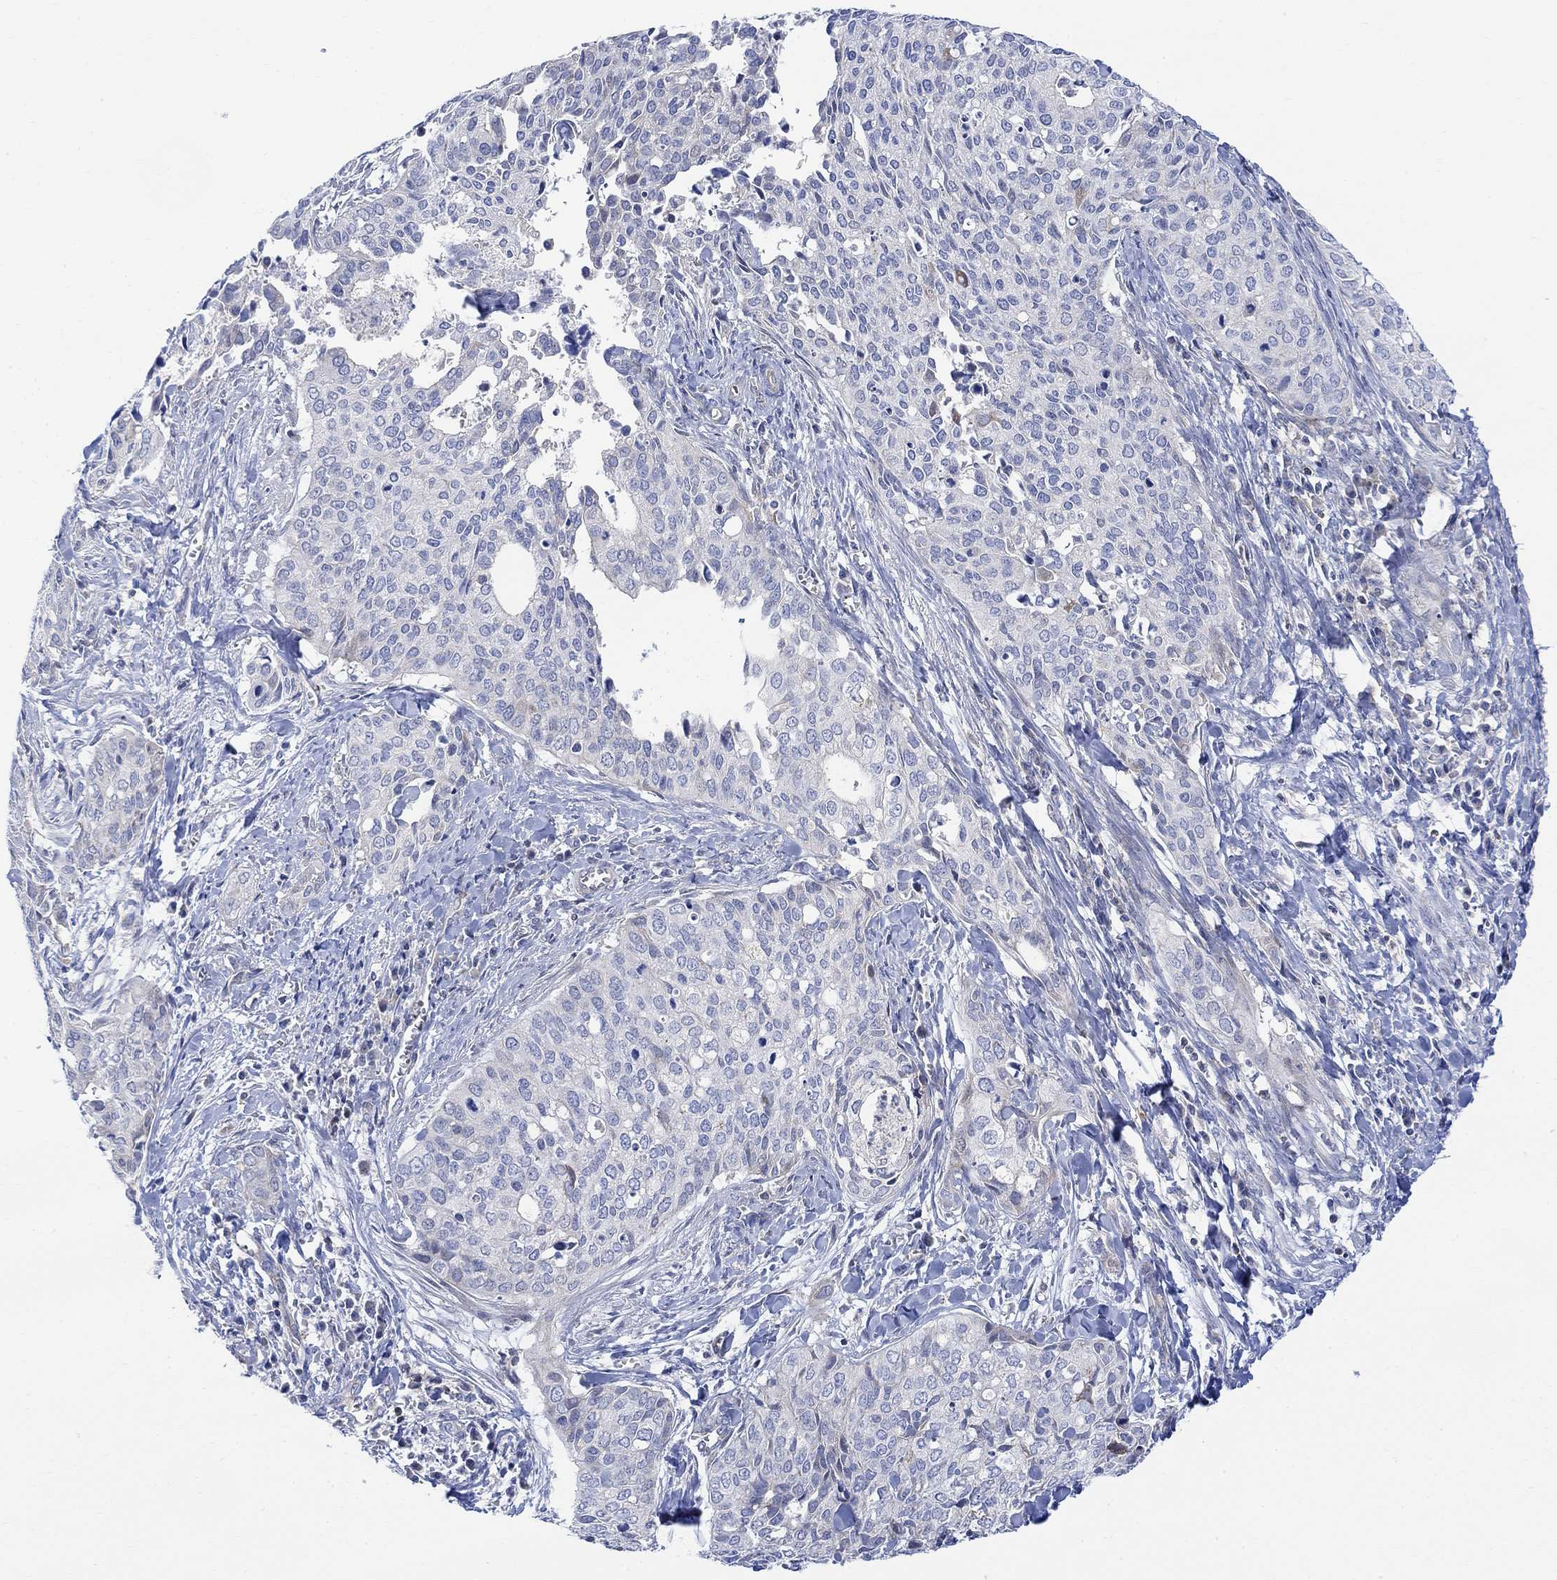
{"staining": {"intensity": "negative", "quantity": "none", "location": "none"}, "tissue": "cervical cancer", "cell_type": "Tumor cells", "image_type": "cancer", "snomed": [{"axis": "morphology", "description": "Squamous cell carcinoma, NOS"}, {"axis": "topography", "description": "Cervix"}], "caption": "Squamous cell carcinoma (cervical) was stained to show a protein in brown. There is no significant staining in tumor cells. (DAB IHC, high magnification).", "gene": "ARSK", "patient": {"sex": "female", "age": 29}}